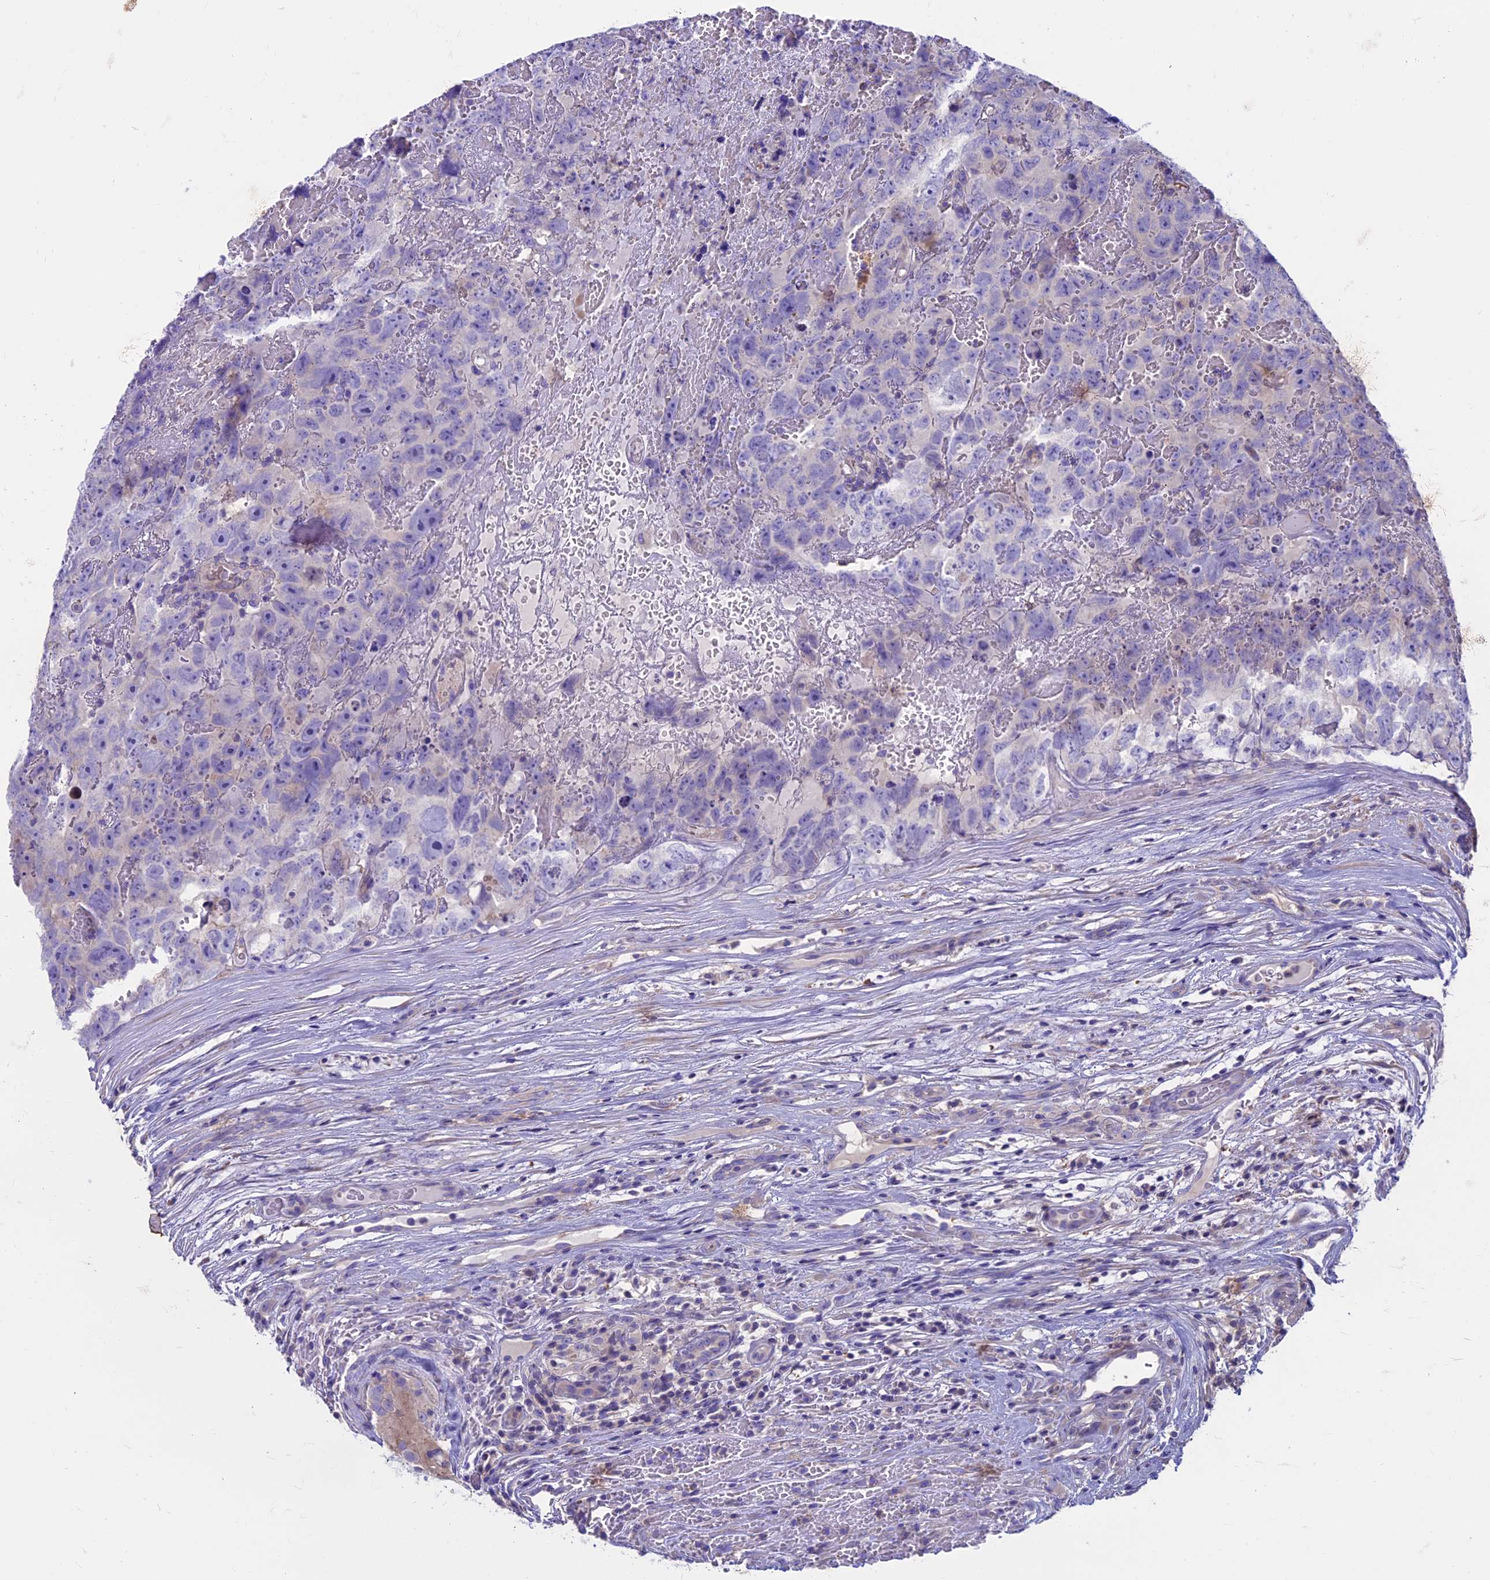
{"staining": {"intensity": "negative", "quantity": "none", "location": "none"}, "tissue": "testis cancer", "cell_type": "Tumor cells", "image_type": "cancer", "snomed": [{"axis": "morphology", "description": "Carcinoma, Embryonal, NOS"}, {"axis": "topography", "description": "Testis"}], "caption": "Testis cancer was stained to show a protein in brown. There is no significant positivity in tumor cells.", "gene": "CDAN1", "patient": {"sex": "male", "age": 45}}